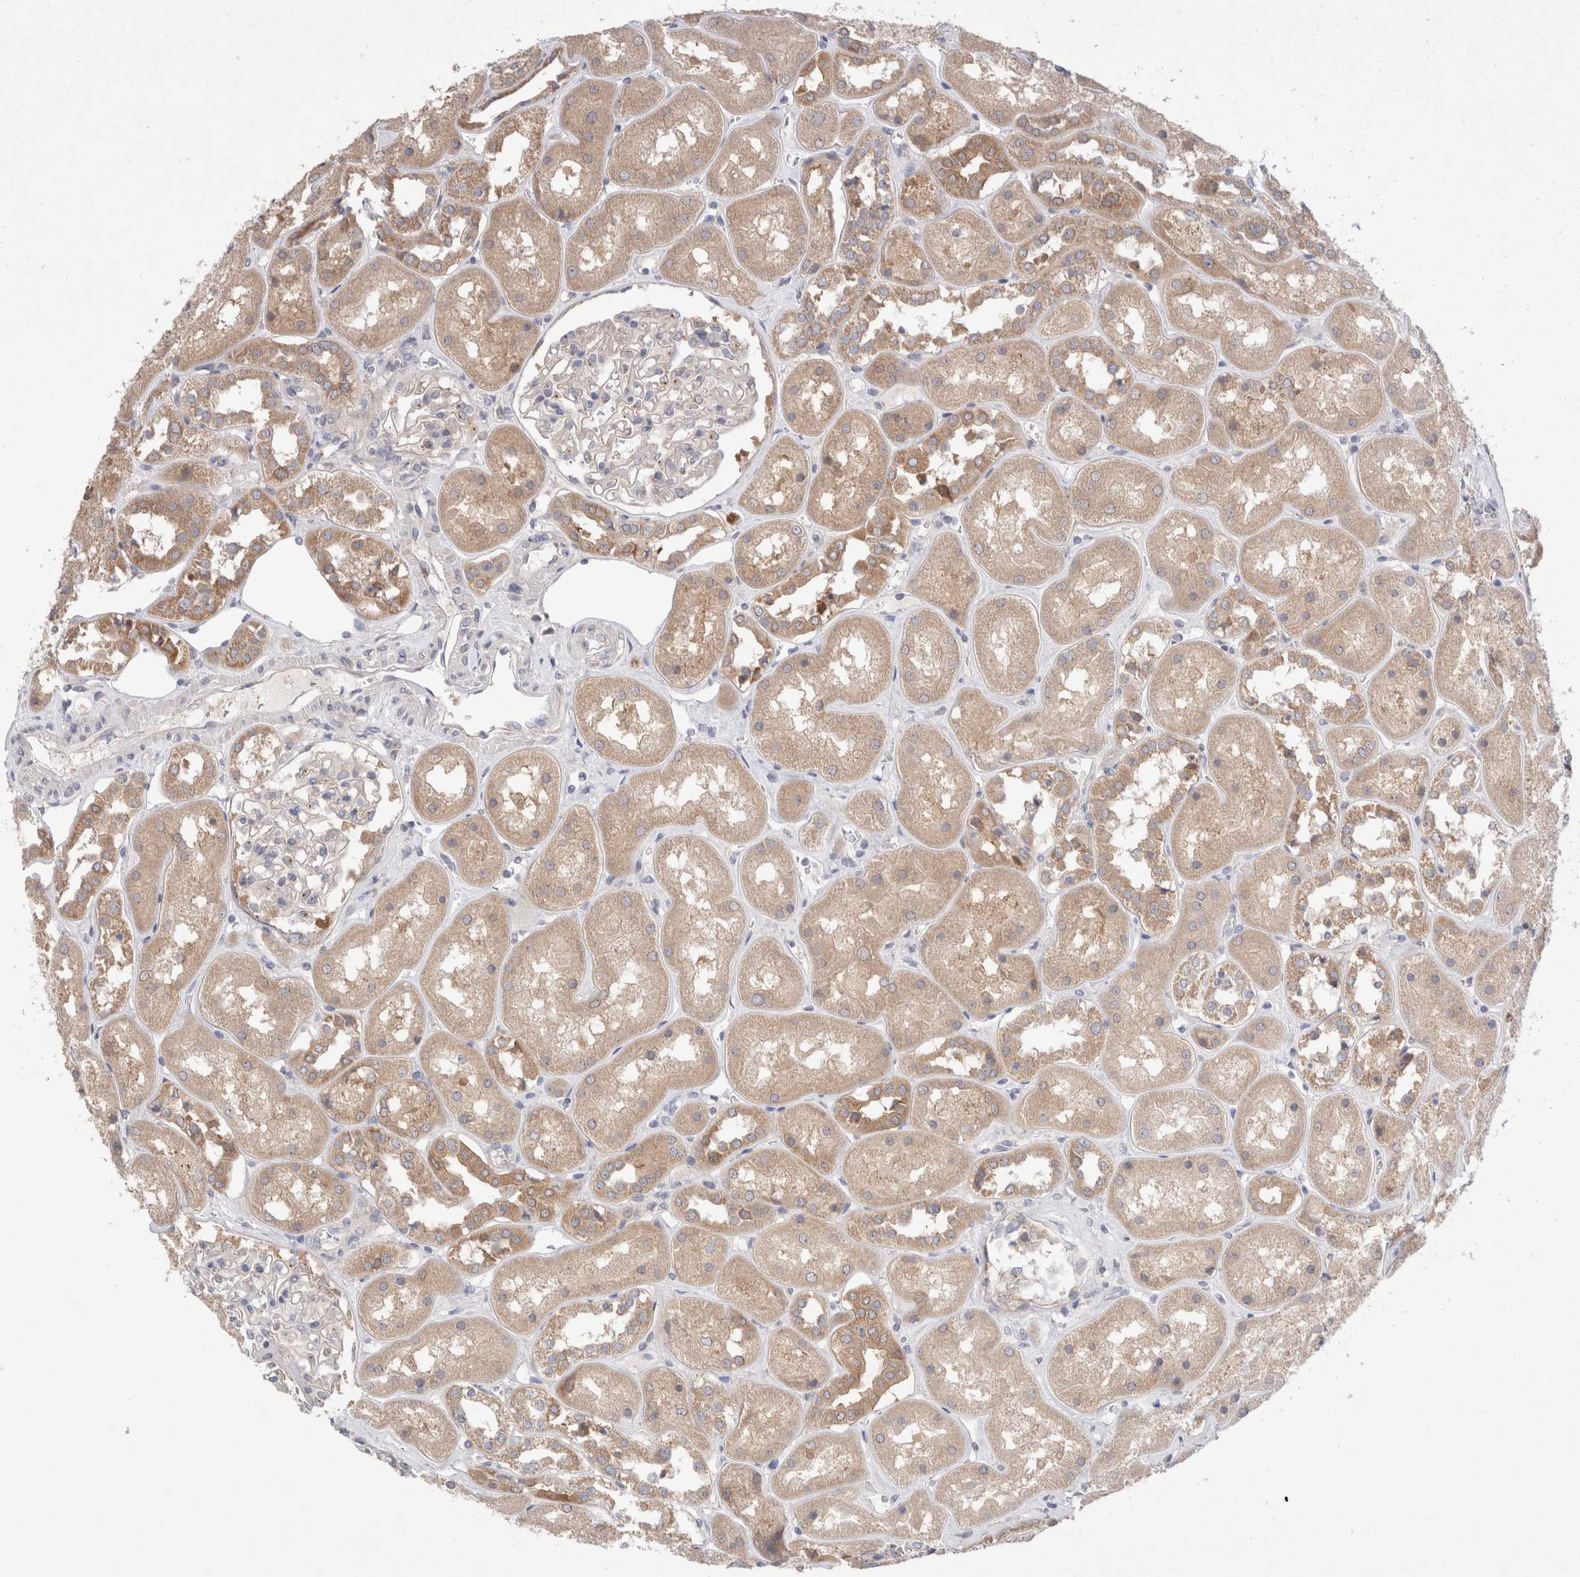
{"staining": {"intensity": "weak", "quantity": "<25%", "location": "cytoplasmic/membranous"}, "tissue": "kidney", "cell_type": "Cells in glomeruli", "image_type": "normal", "snomed": [{"axis": "morphology", "description": "Normal tissue, NOS"}, {"axis": "topography", "description": "Kidney"}], "caption": "An immunohistochemistry histopathology image of normal kidney is shown. There is no staining in cells in glomeruli of kidney. Brightfield microscopy of IHC stained with DAB (brown) and hematoxylin (blue), captured at high magnification.", "gene": "IFT74", "patient": {"sex": "male", "age": 70}}